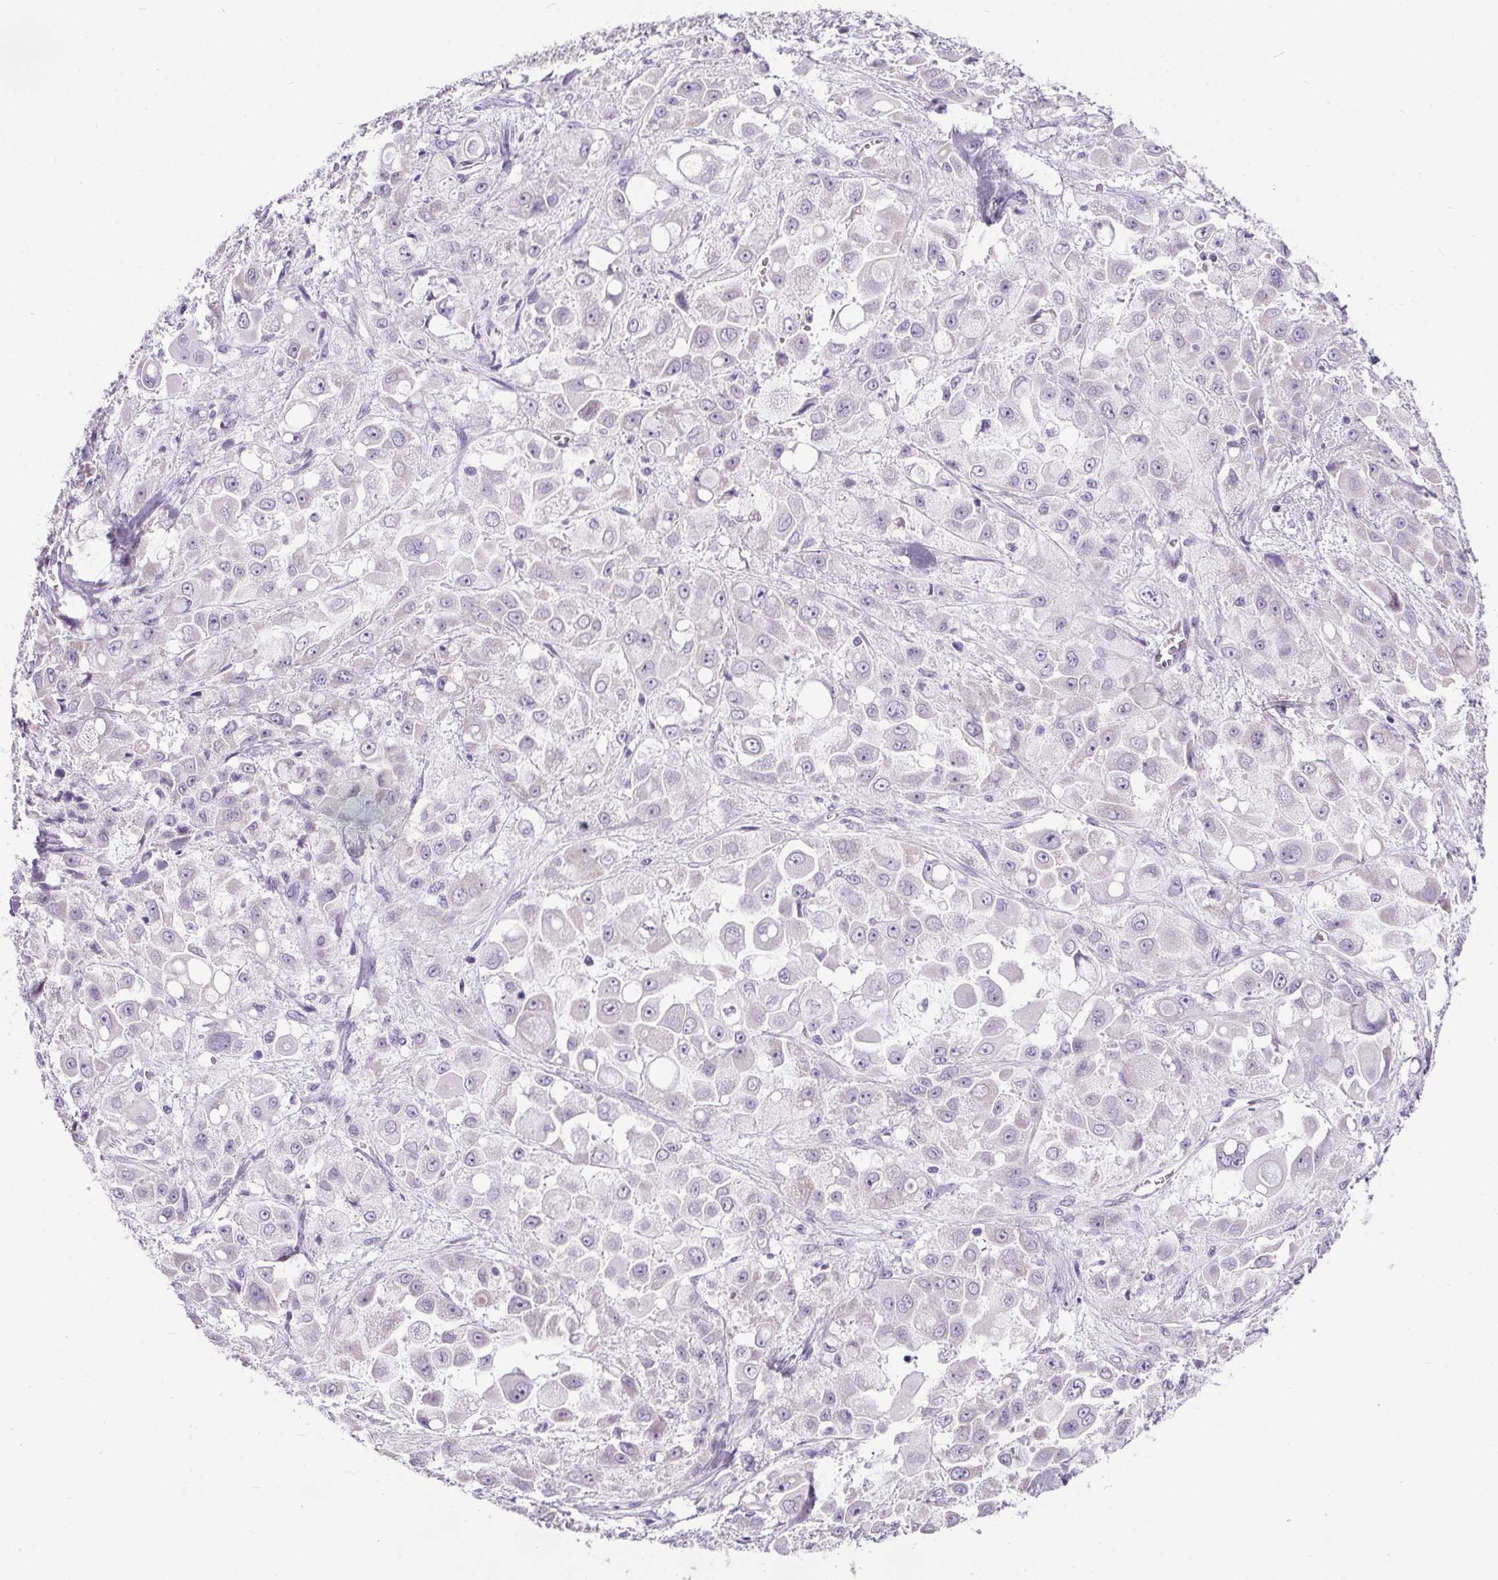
{"staining": {"intensity": "negative", "quantity": "none", "location": "none"}, "tissue": "stomach cancer", "cell_type": "Tumor cells", "image_type": "cancer", "snomed": [{"axis": "morphology", "description": "Adenocarcinoma, NOS"}, {"axis": "topography", "description": "Stomach"}], "caption": "DAB immunohistochemical staining of human adenocarcinoma (stomach) reveals no significant staining in tumor cells.", "gene": "ELAVL2", "patient": {"sex": "female", "age": 76}}